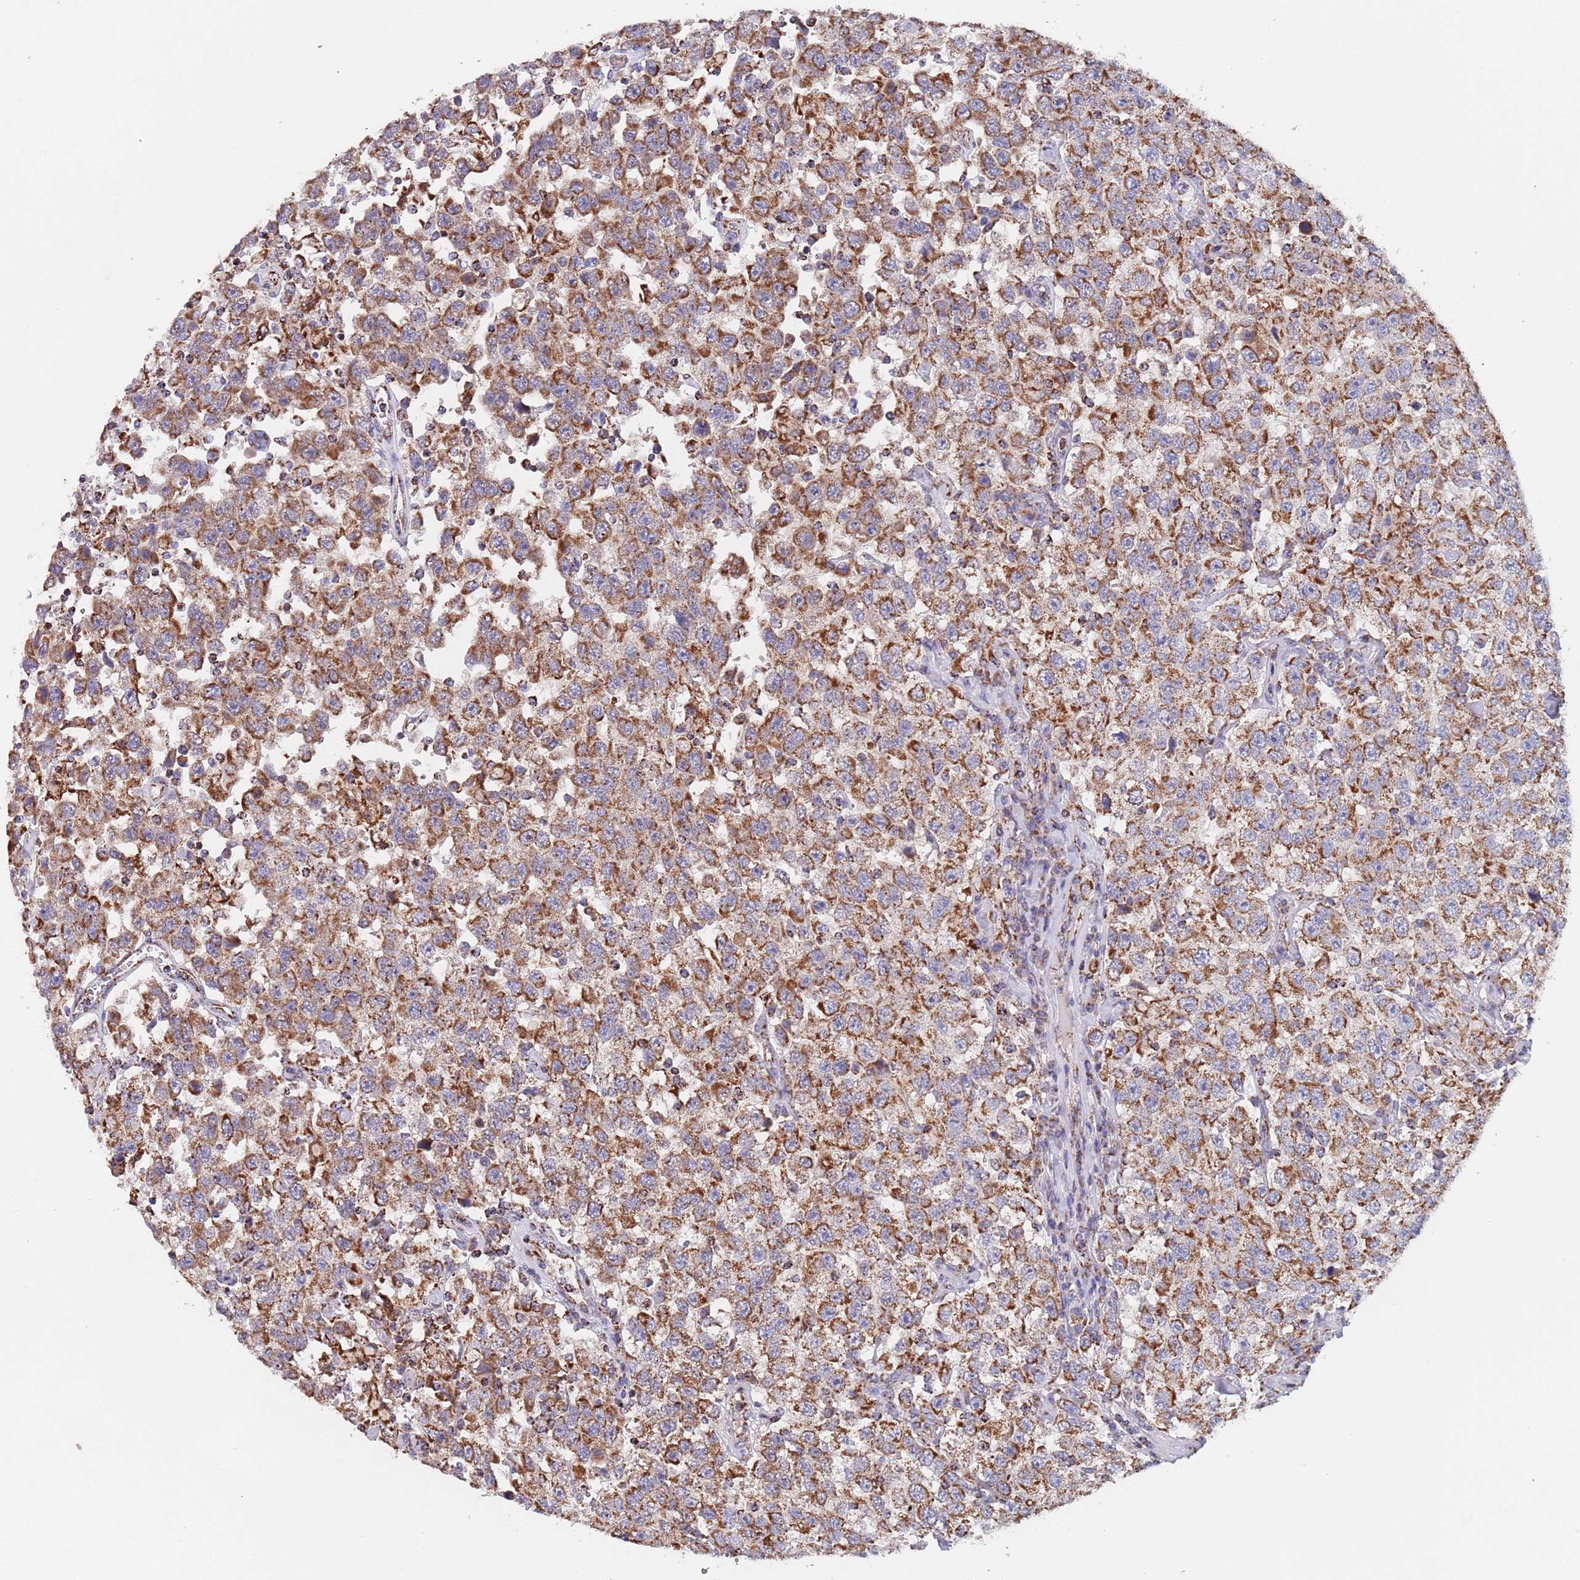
{"staining": {"intensity": "strong", "quantity": ">75%", "location": "cytoplasmic/membranous"}, "tissue": "testis cancer", "cell_type": "Tumor cells", "image_type": "cancer", "snomed": [{"axis": "morphology", "description": "Seminoma, NOS"}, {"axis": "topography", "description": "Testis"}], "caption": "This micrograph displays immunohistochemistry staining of human seminoma (testis), with high strong cytoplasmic/membranous positivity in about >75% of tumor cells.", "gene": "PGP", "patient": {"sex": "male", "age": 41}}